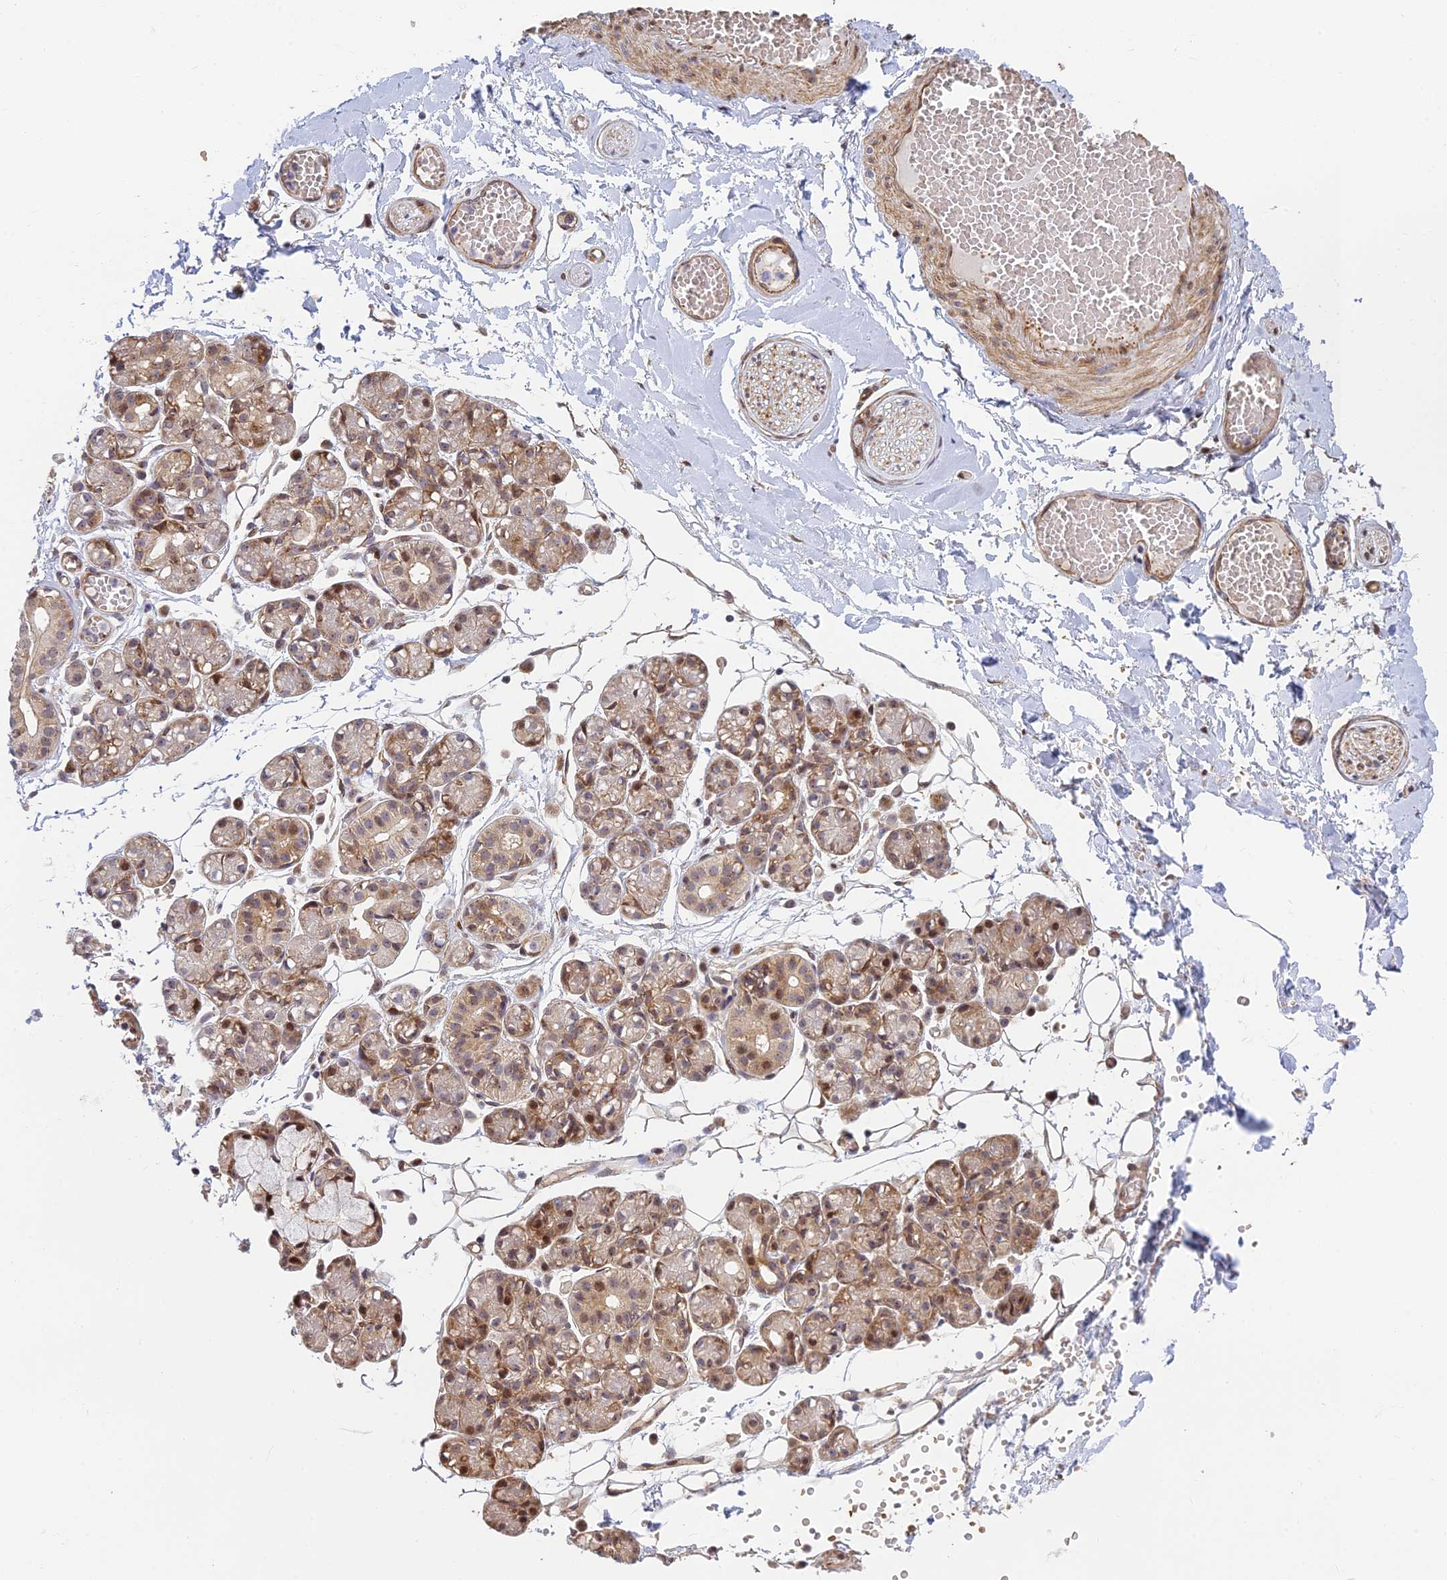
{"staining": {"intensity": "moderate", "quantity": "25%-75%", "location": "cytoplasmic/membranous,nuclear"}, "tissue": "salivary gland", "cell_type": "Glandular cells", "image_type": "normal", "snomed": [{"axis": "morphology", "description": "Normal tissue, NOS"}, {"axis": "topography", "description": "Salivary gland"}], "caption": "Immunohistochemical staining of unremarkable salivary gland reveals medium levels of moderate cytoplasmic/membranous,nuclear staining in approximately 25%-75% of glandular cells. (Stains: DAB in brown, nuclei in blue, Microscopy: brightfield microscopy at high magnification).", "gene": "UFSP2", "patient": {"sex": "male", "age": 63}}